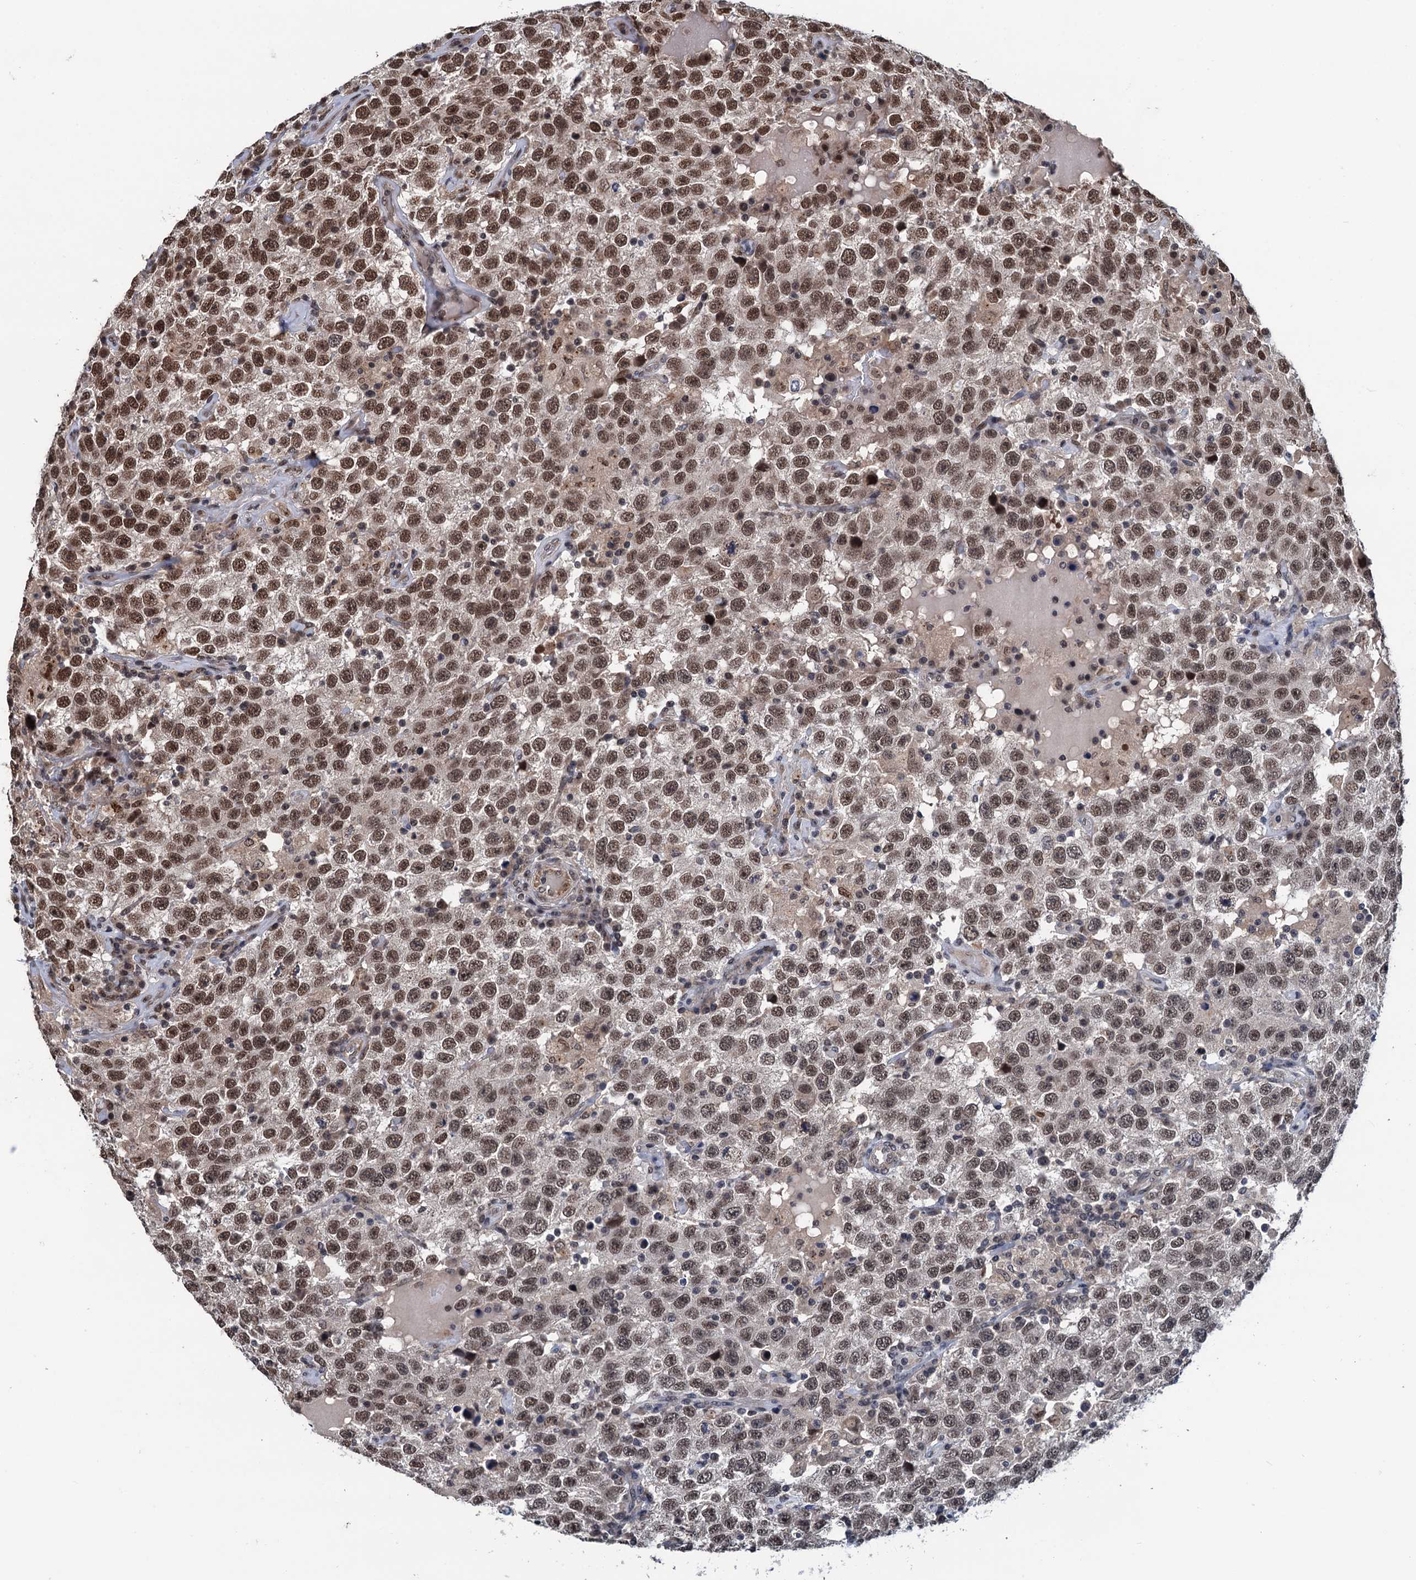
{"staining": {"intensity": "moderate", "quantity": ">75%", "location": "nuclear"}, "tissue": "testis cancer", "cell_type": "Tumor cells", "image_type": "cancer", "snomed": [{"axis": "morphology", "description": "Seminoma, NOS"}, {"axis": "topography", "description": "Testis"}], "caption": "Testis cancer stained for a protein (brown) displays moderate nuclear positive expression in about >75% of tumor cells.", "gene": "RASSF4", "patient": {"sex": "male", "age": 41}}